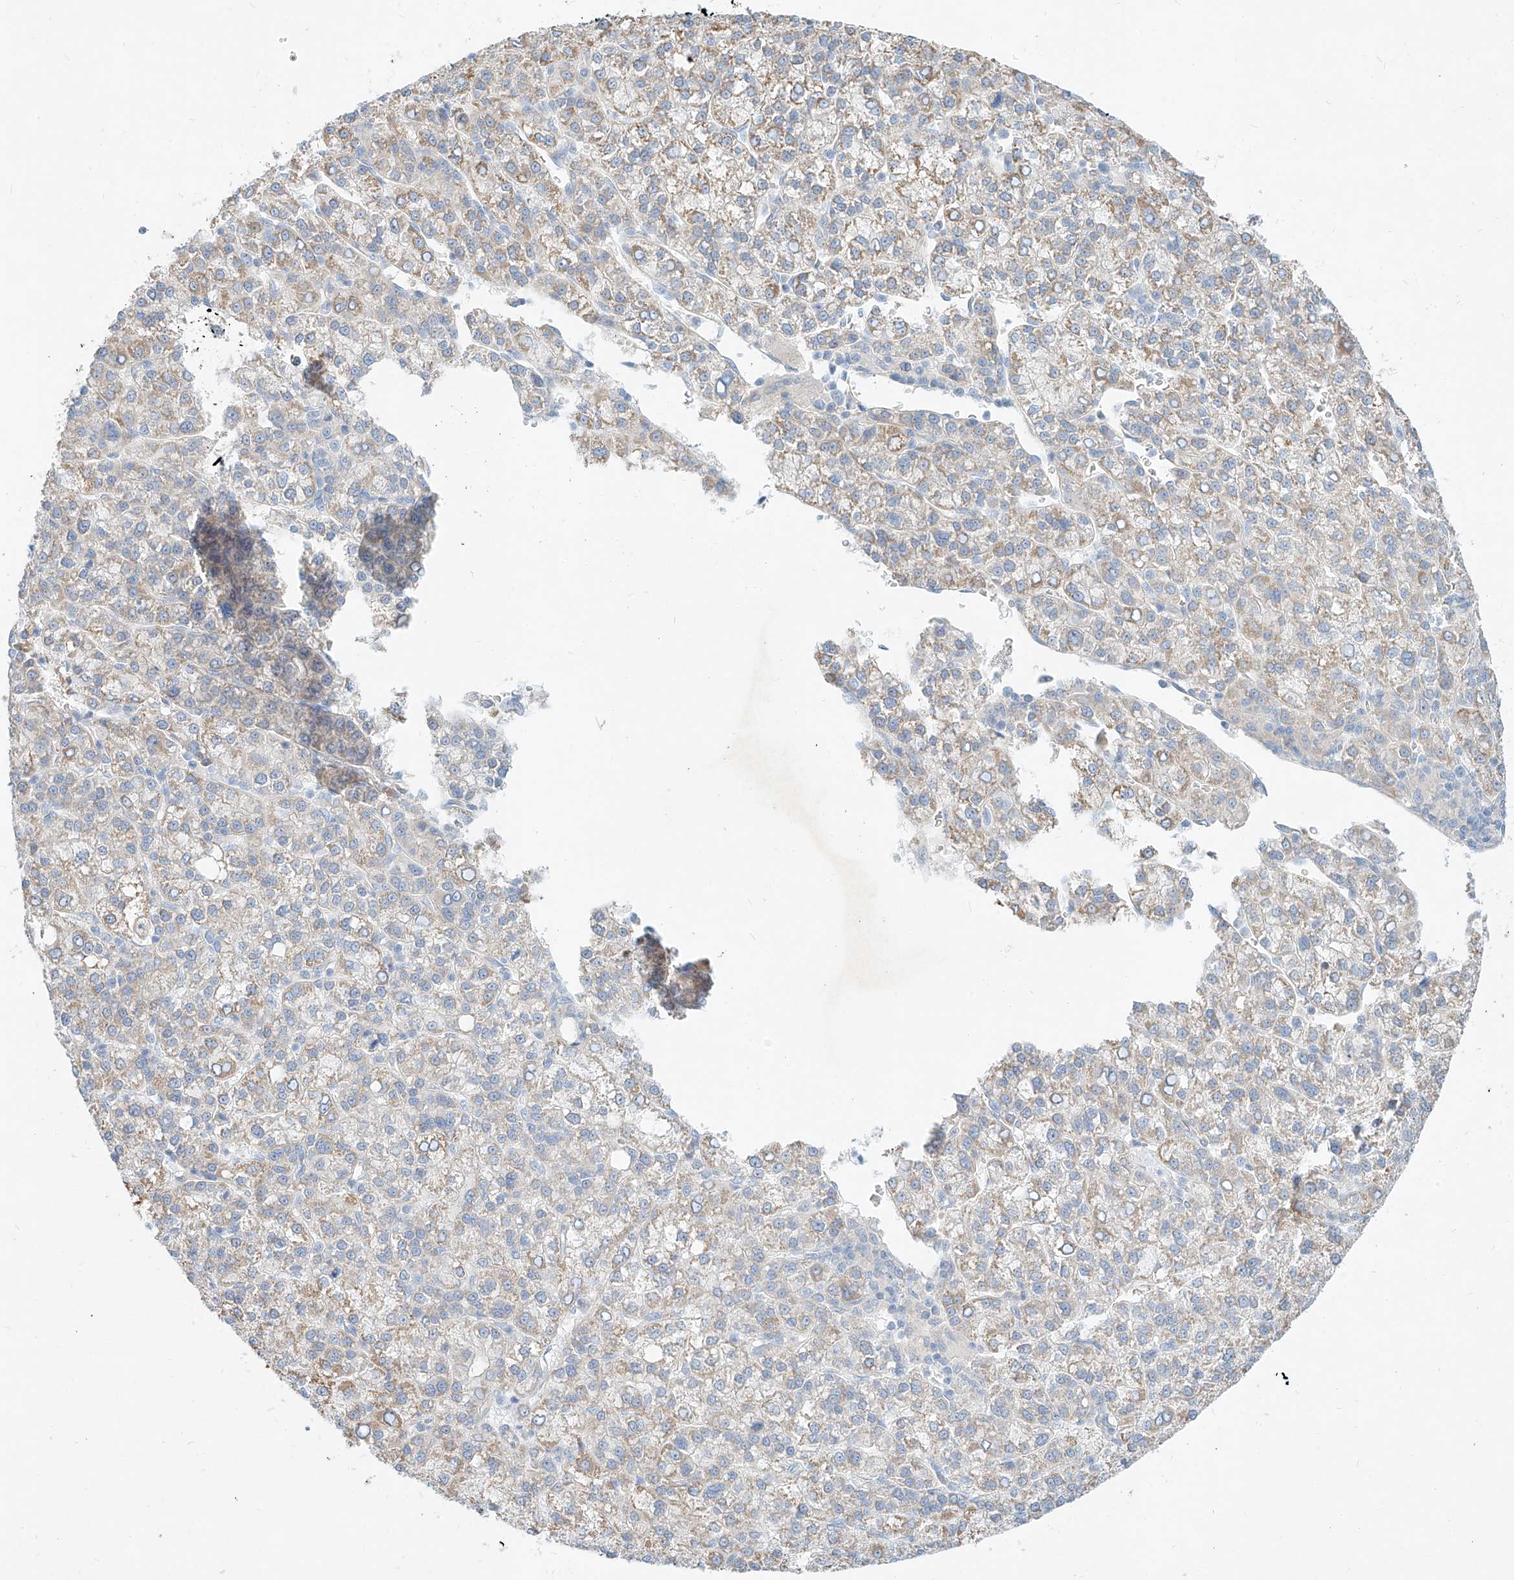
{"staining": {"intensity": "weak", "quantity": "25%-75%", "location": "cytoplasmic/membranous"}, "tissue": "liver cancer", "cell_type": "Tumor cells", "image_type": "cancer", "snomed": [{"axis": "morphology", "description": "Carcinoma, Hepatocellular, NOS"}, {"axis": "topography", "description": "Liver"}], "caption": "Weak cytoplasmic/membranous positivity is present in approximately 25%-75% of tumor cells in hepatocellular carcinoma (liver).", "gene": "AJM1", "patient": {"sex": "female", "age": 58}}